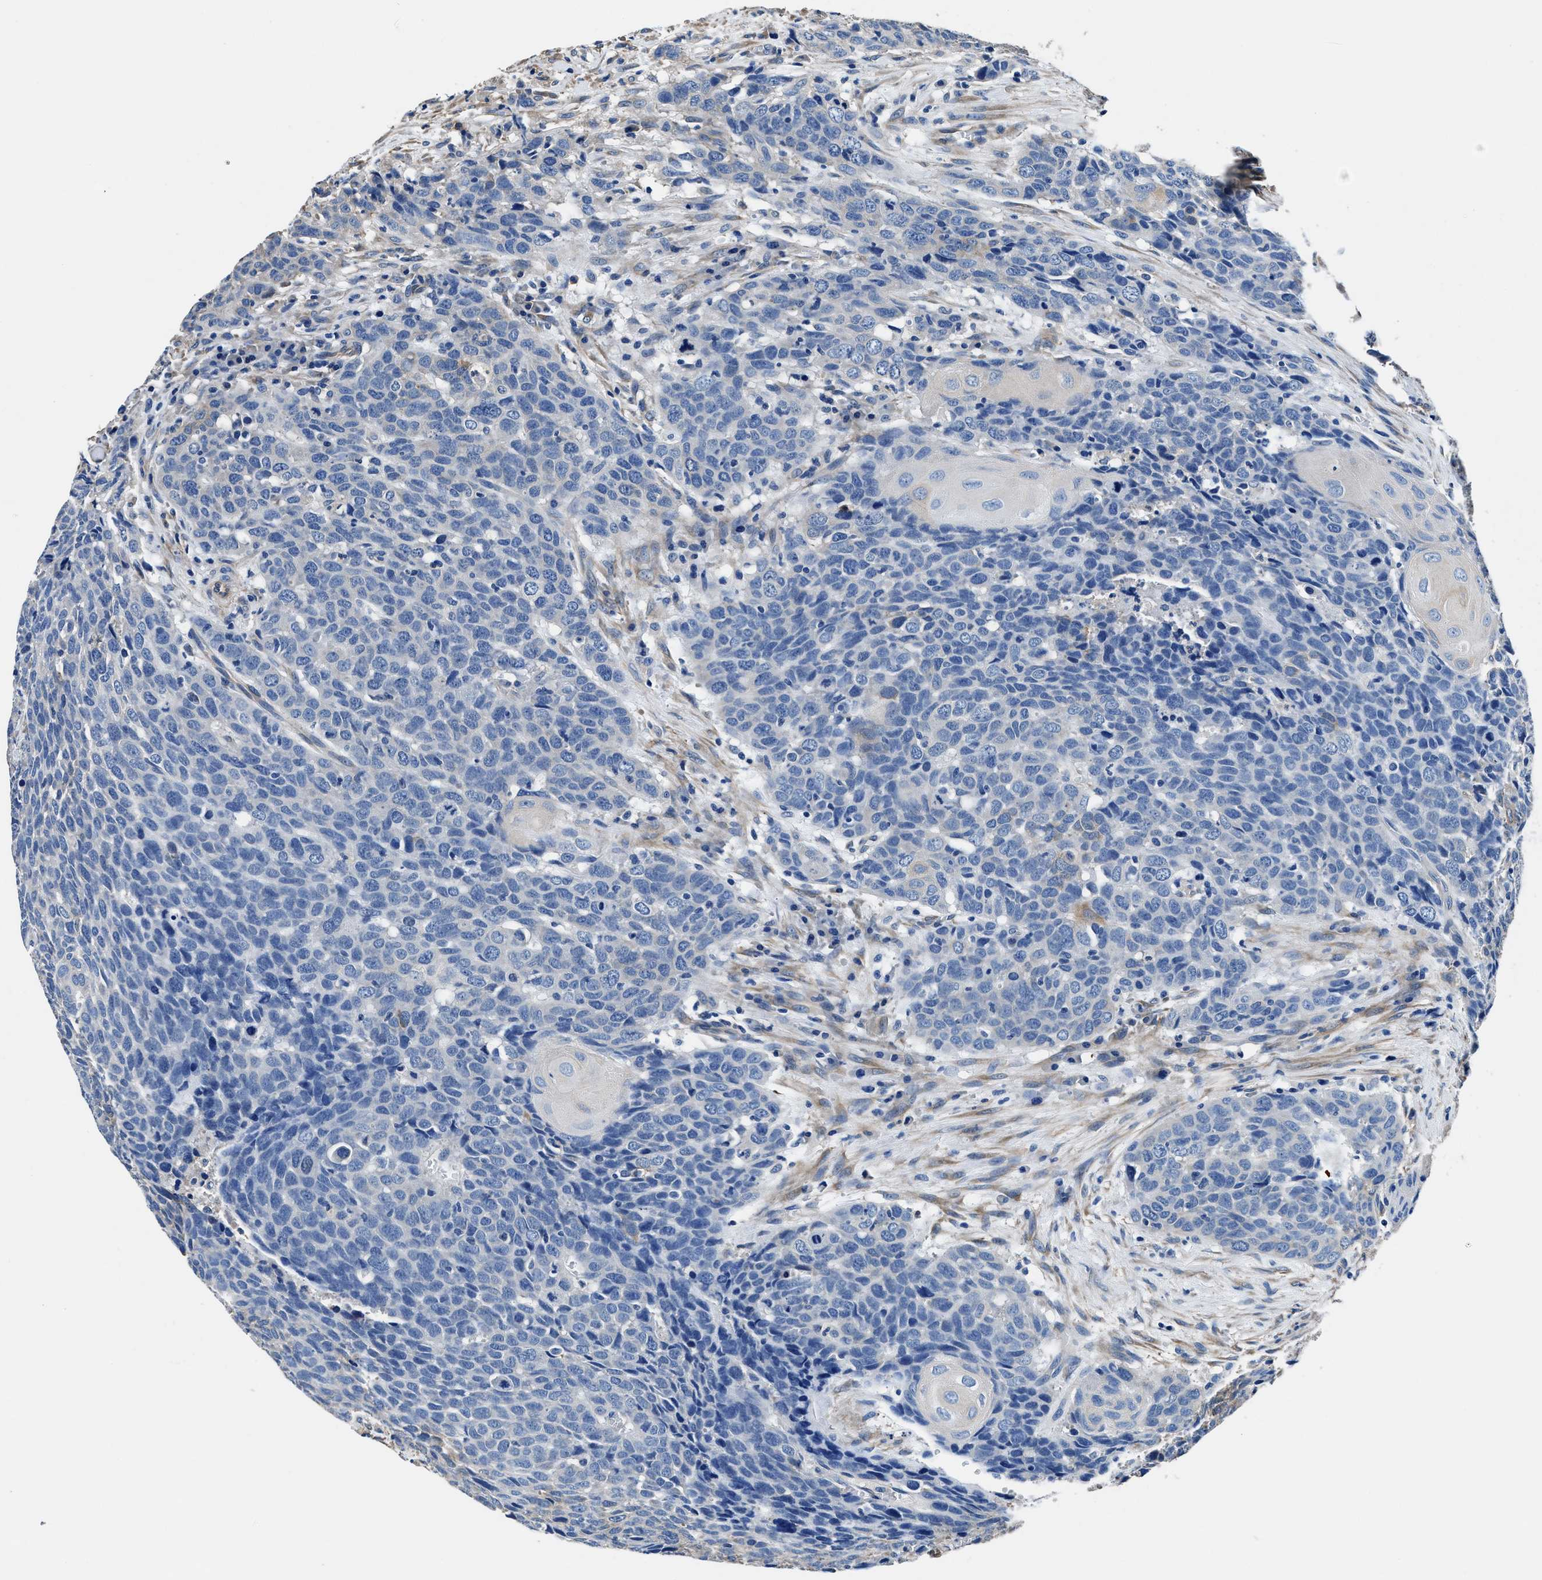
{"staining": {"intensity": "negative", "quantity": "none", "location": "none"}, "tissue": "head and neck cancer", "cell_type": "Tumor cells", "image_type": "cancer", "snomed": [{"axis": "morphology", "description": "Squamous cell carcinoma, NOS"}, {"axis": "topography", "description": "Head-Neck"}], "caption": "IHC of head and neck cancer (squamous cell carcinoma) displays no positivity in tumor cells.", "gene": "NEU1", "patient": {"sex": "male", "age": 66}}